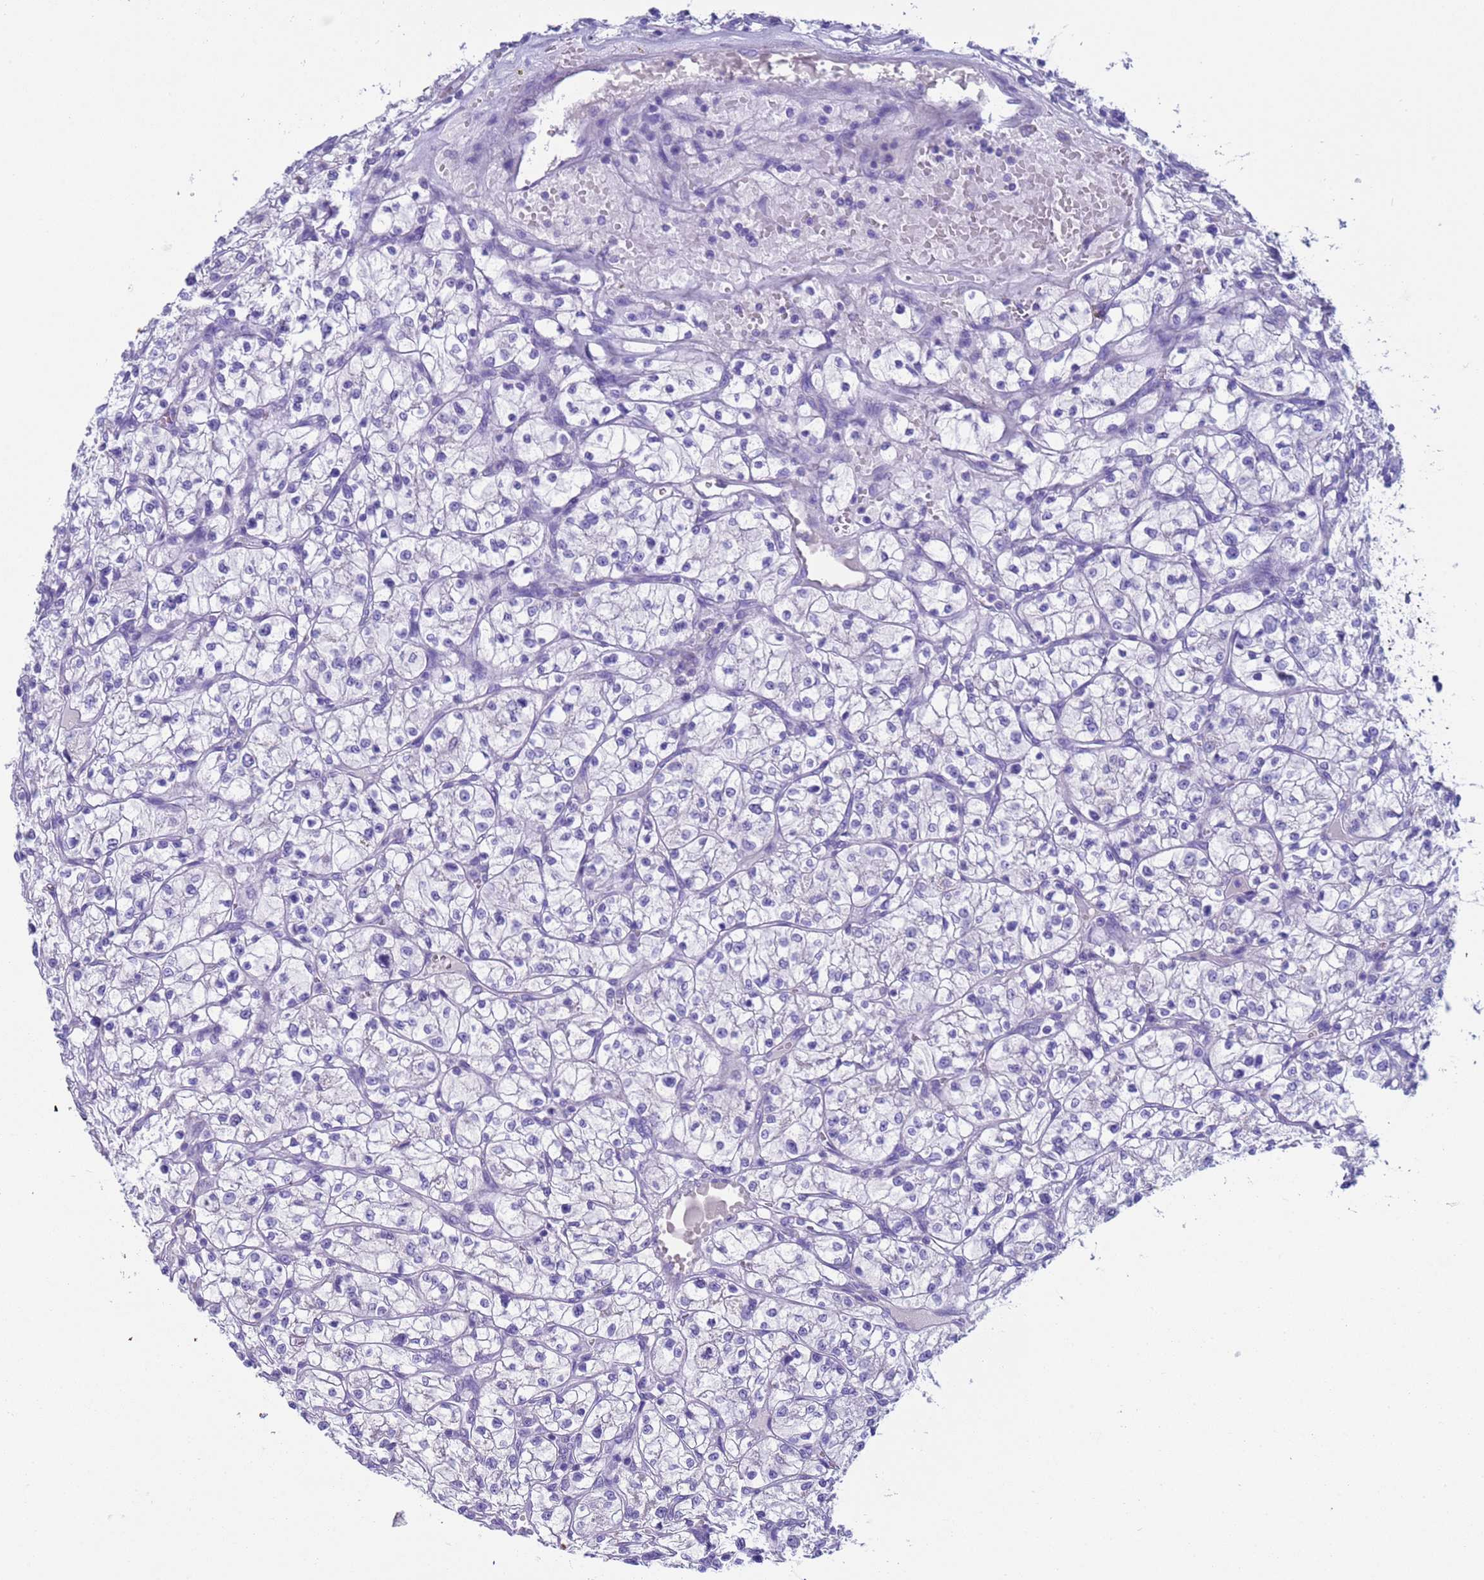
{"staining": {"intensity": "negative", "quantity": "none", "location": "none"}, "tissue": "renal cancer", "cell_type": "Tumor cells", "image_type": "cancer", "snomed": [{"axis": "morphology", "description": "Adenocarcinoma, NOS"}, {"axis": "topography", "description": "Kidney"}], "caption": "Renal cancer (adenocarcinoma) stained for a protein using immunohistochemistry (IHC) demonstrates no staining tumor cells.", "gene": "CKM", "patient": {"sex": "female", "age": 64}}